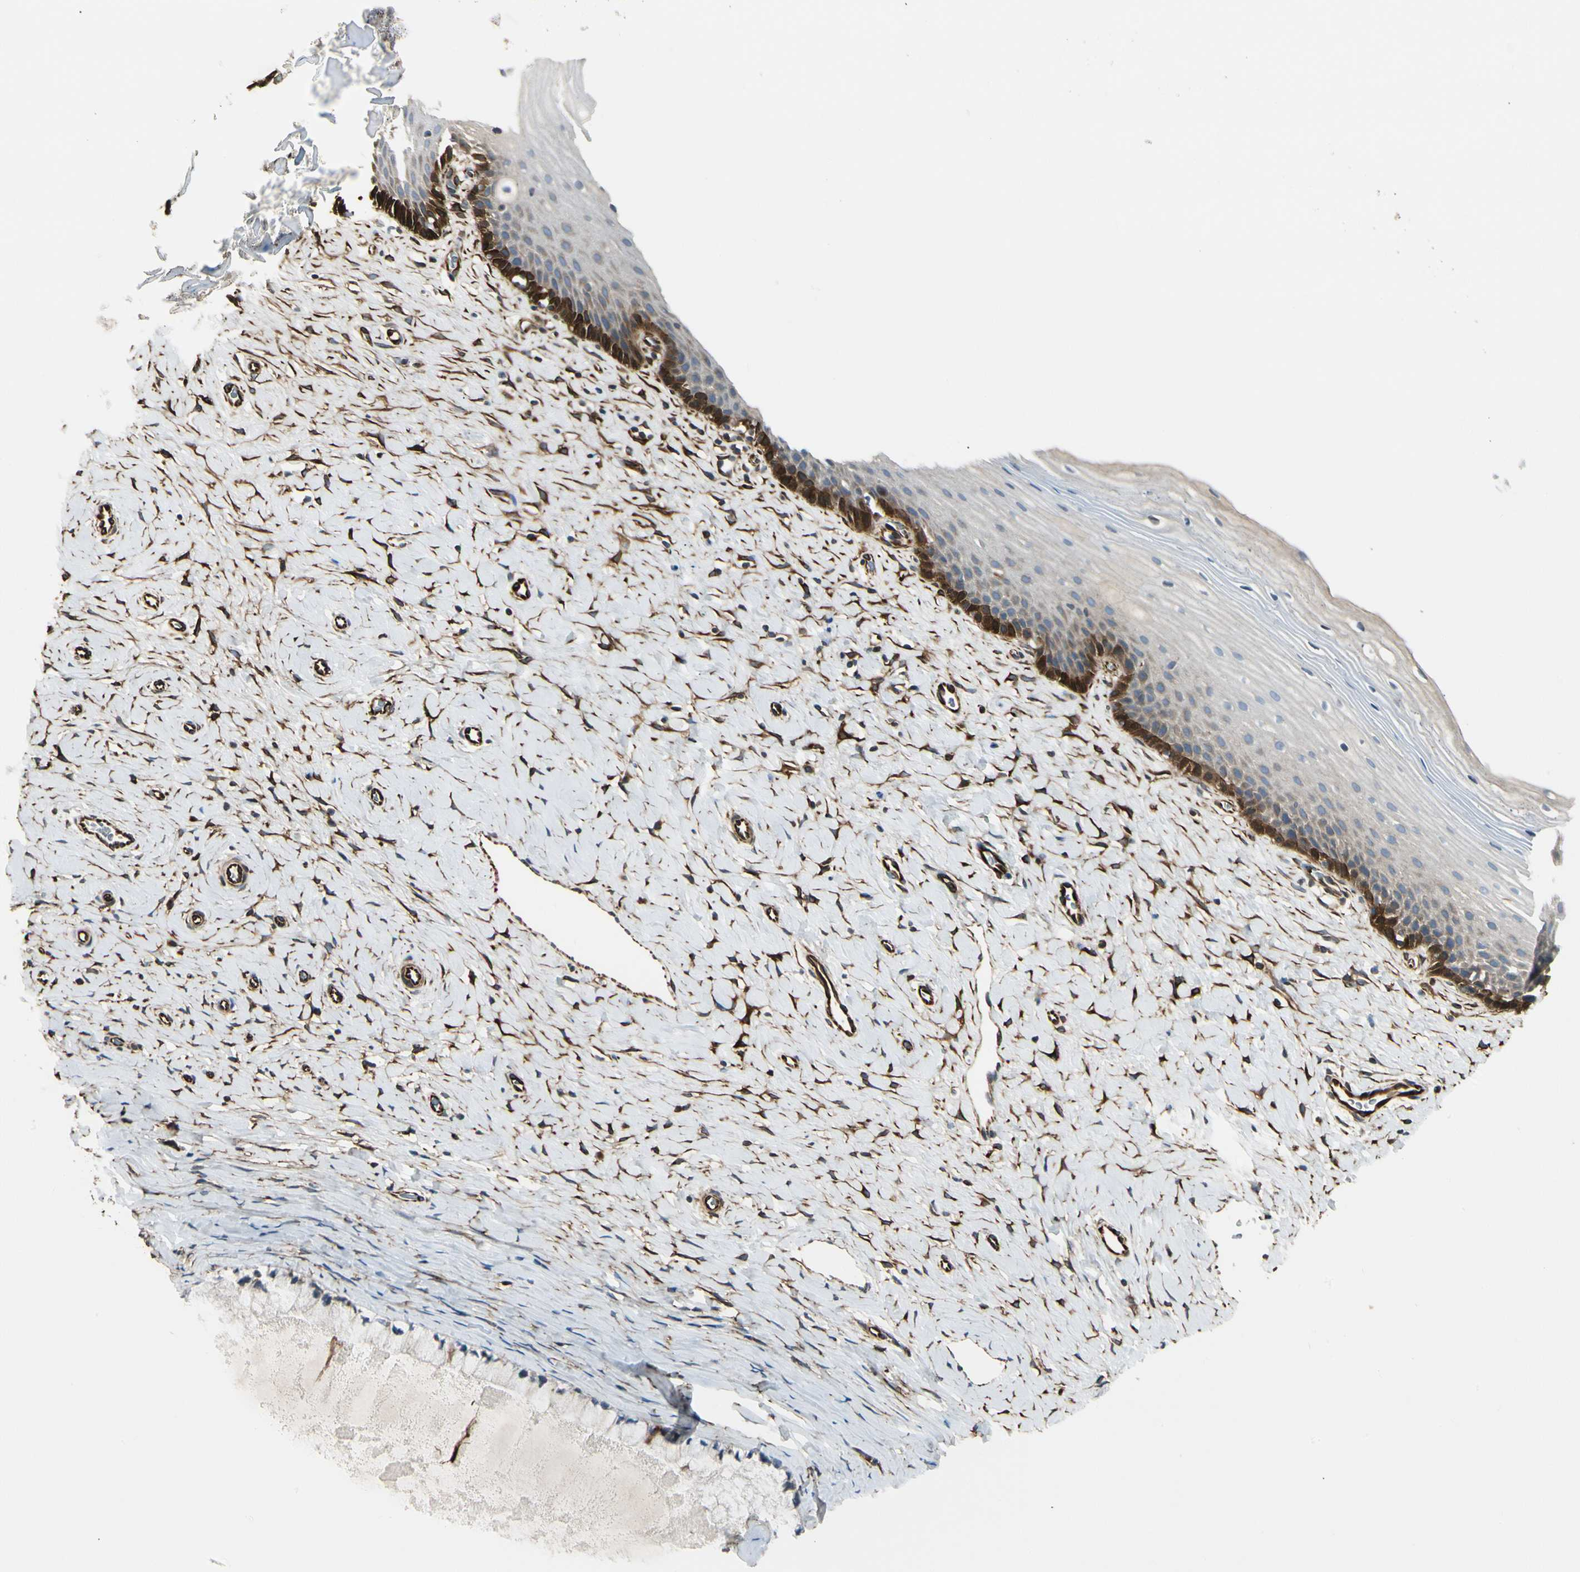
{"staining": {"intensity": "strong", "quantity": "<25%", "location": "nuclear"}, "tissue": "cervix", "cell_type": "Glandular cells", "image_type": "normal", "snomed": [{"axis": "morphology", "description": "Normal tissue, NOS"}, {"axis": "topography", "description": "Cervix"}], "caption": "Cervix stained with immunohistochemistry (IHC) demonstrates strong nuclear expression in approximately <25% of glandular cells.", "gene": "FTH1", "patient": {"sex": "female", "age": 39}}